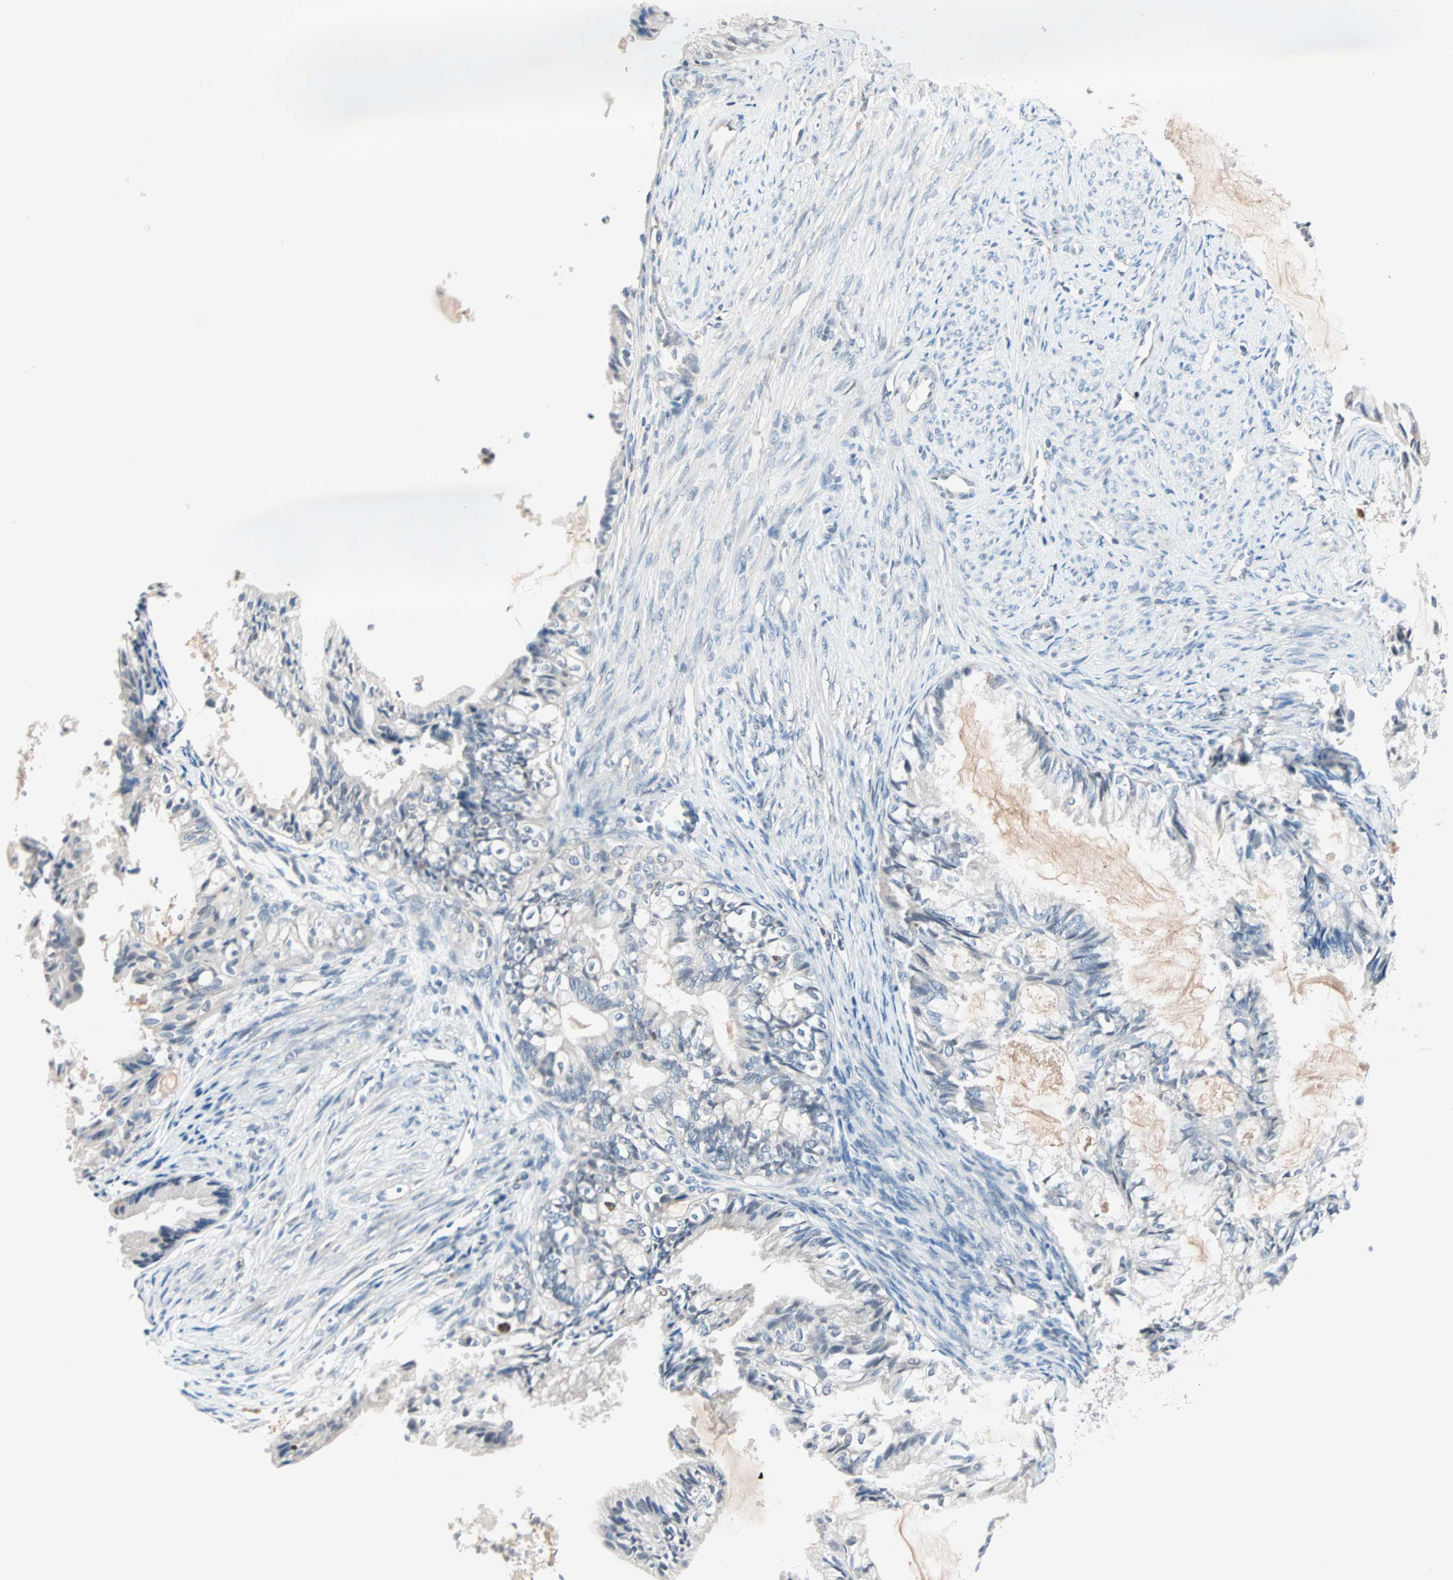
{"staining": {"intensity": "moderate", "quantity": "<25%", "location": "nuclear"}, "tissue": "cervical cancer", "cell_type": "Tumor cells", "image_type": "cancer", "snomed": [{"axis": "morphology", "description": "Normal tissue, NOS"}, {"axis": "morphology", "description": "Adenocarcinoma, NOS"}, {"axis": "topography", "description": "Cervix"}, {"axis": "topography", "description": "Endometrium"}], "caption": "A photomicrograph of human adenocarcinoma (cervical) stained for a protein displays moderate nuclear brown staining in tumor cells. The staining is performed using DAB (3,3'-diaminobenzidine) brown chromogen to label protein expression. The nuclei are counter-stained blue using hematoxylin.", "gene": "CCNE2", "patient": {"sex": "female", "age": 86}}